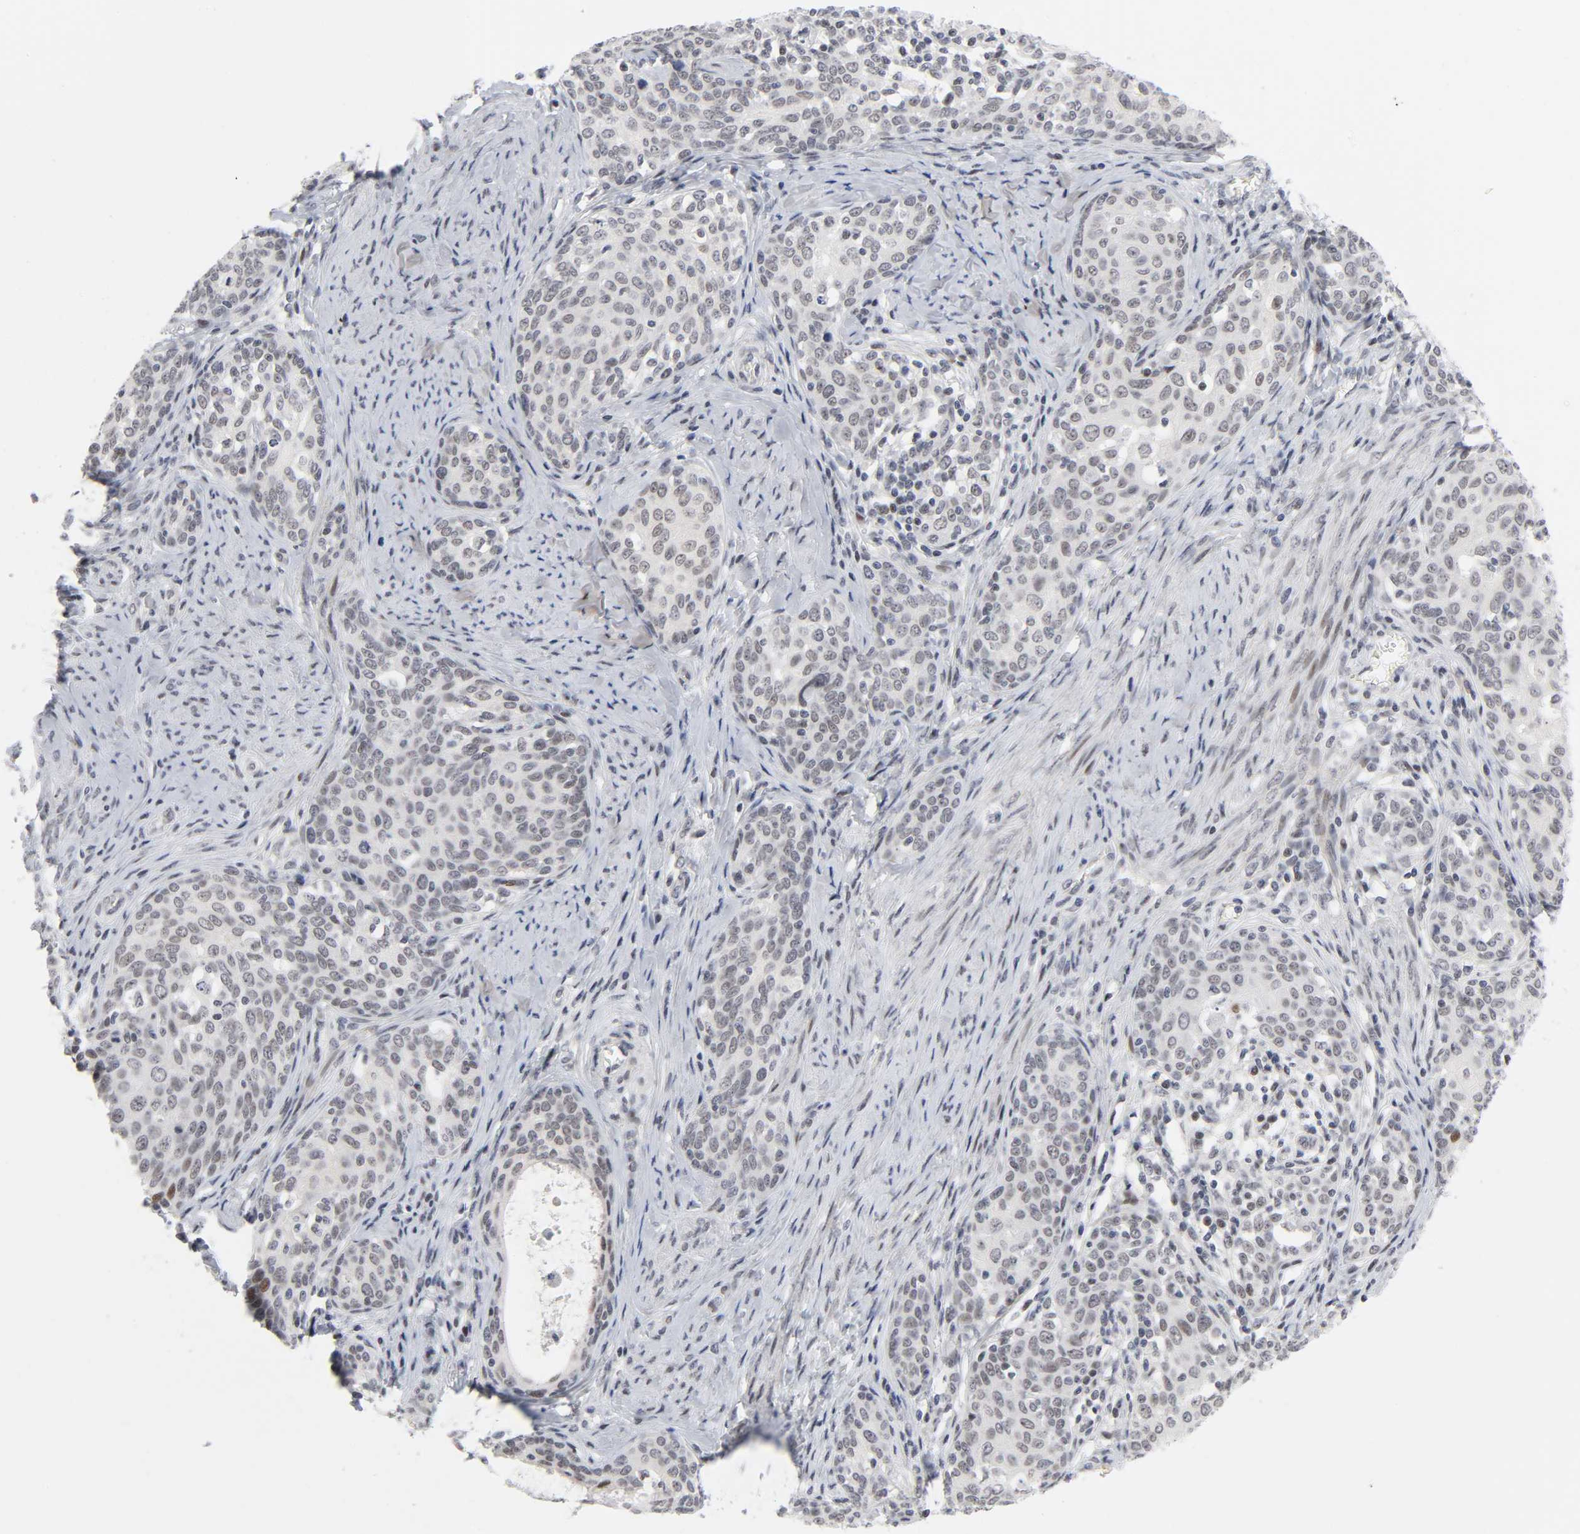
{"staining": {"intensity": "weak", "quantity": "<25%", "location": "nuclear"}, "tissue": "cervical cancer", "cell_type": "Tumor cells", "image_type": "cancer", "snomed": [{"axis": "morphology", "description": "Squamous cell carcinoma, NOS"}, {"axis": "morphology", "description": "Adenocarcinoma, NOS"}, {"axis": "topography", "description": "Cervix"}], "caption": "Immunohistochemical staining of human cervical adenocarcinoma reveals no significant expression in tumor cells.", "gene": "DIDO1", "patient": {"sex": "female", "age": 52}}